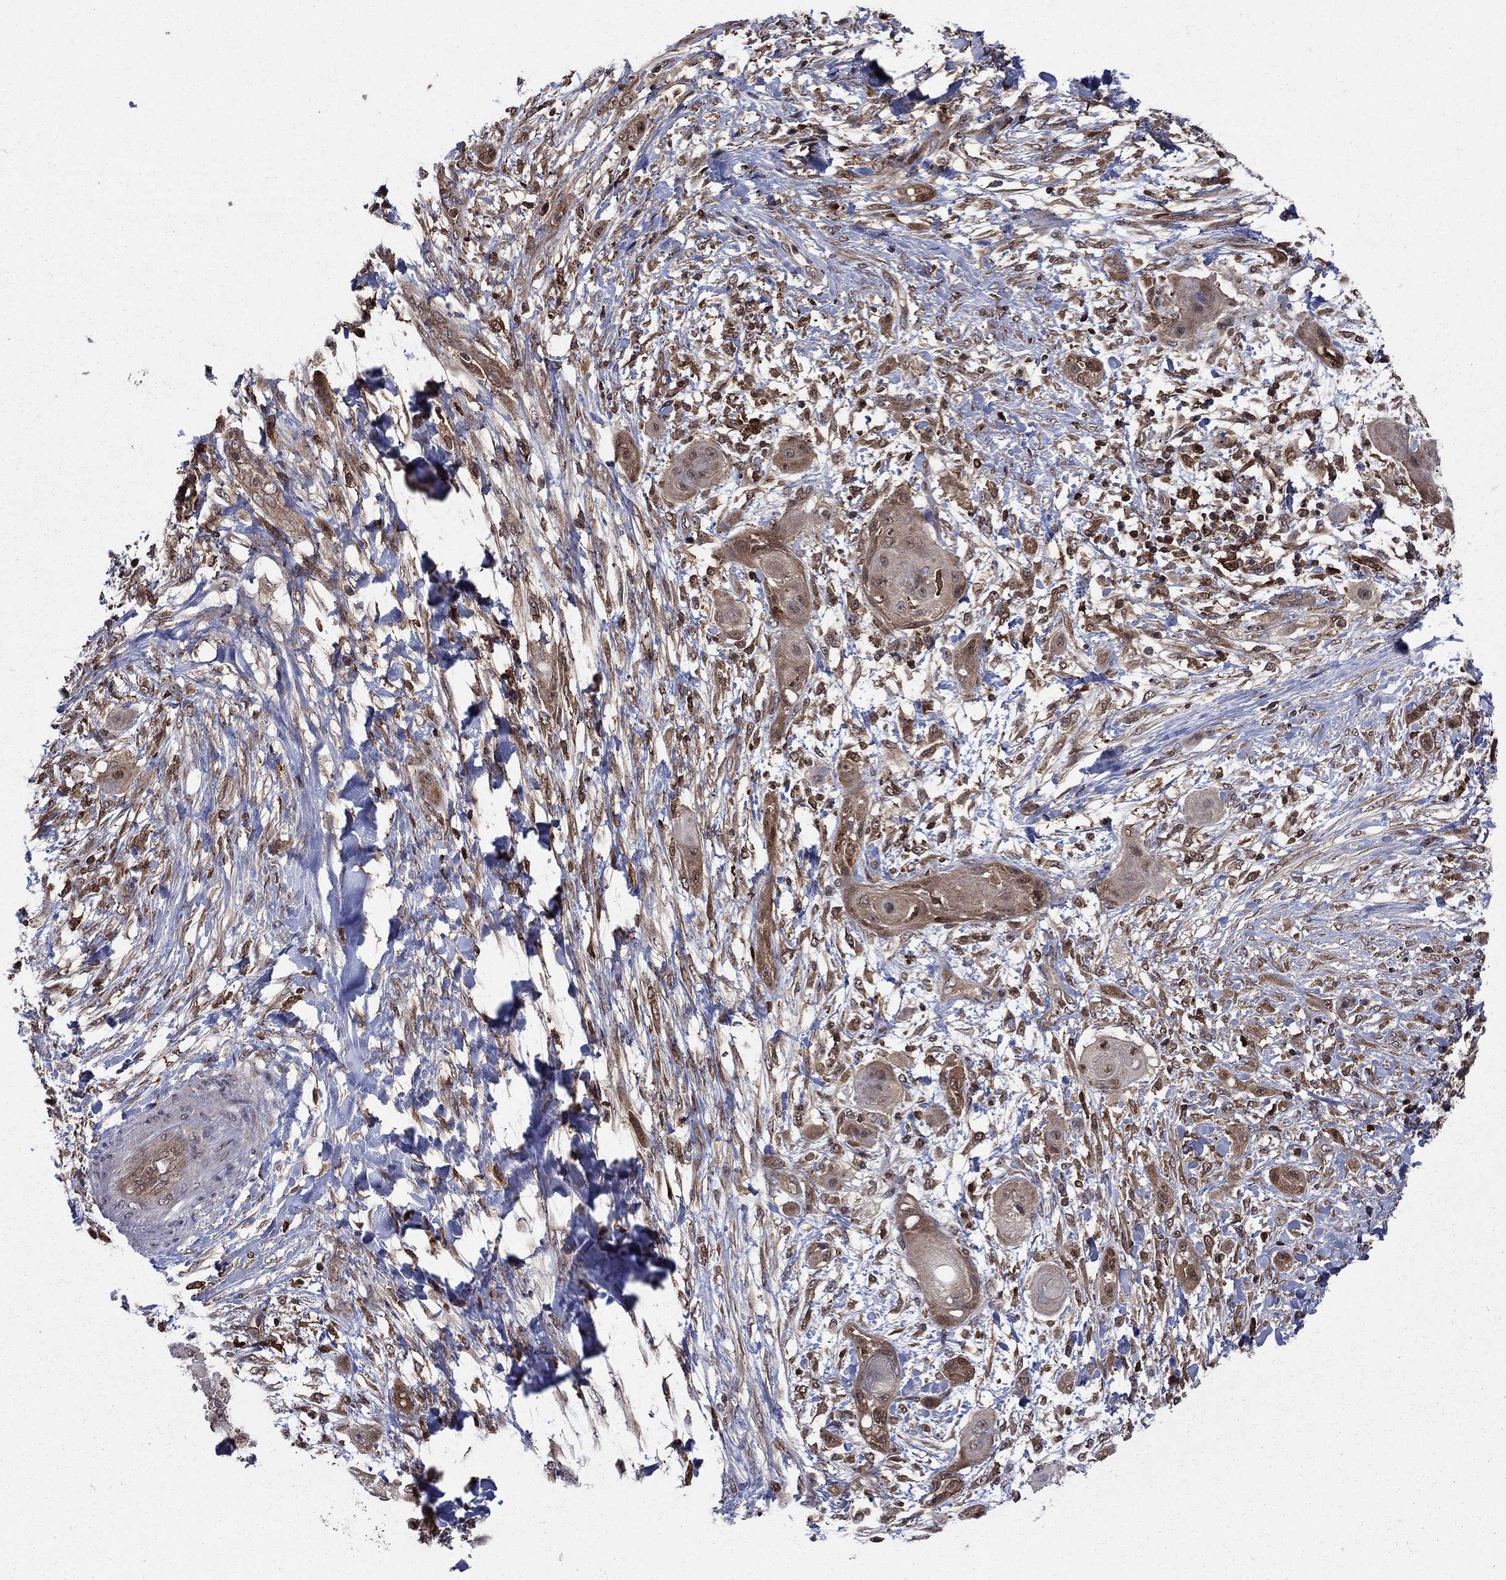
{"staining": {"intensity": "weak", "quantity": "25%-75%", "location": "cytoplasmic/membranous"}, "tissue": "skin cancer", "cell_type": "Tumor cells", "image_type": "cancer", "snomed": [{"axis": "morphology", "description": "Squamous cell carcinoma, NOS"}, {"axis": "topography", "description": "Skin"}], "caption": "IHC of human squamous cell carcinoma (skin) reveals low levels of weak cytoplasmic/membranous staining in approximately 25%-75% of tumor cells.", "gene": "CACYBP", "patient": {"sex": "male", "age": 62}}